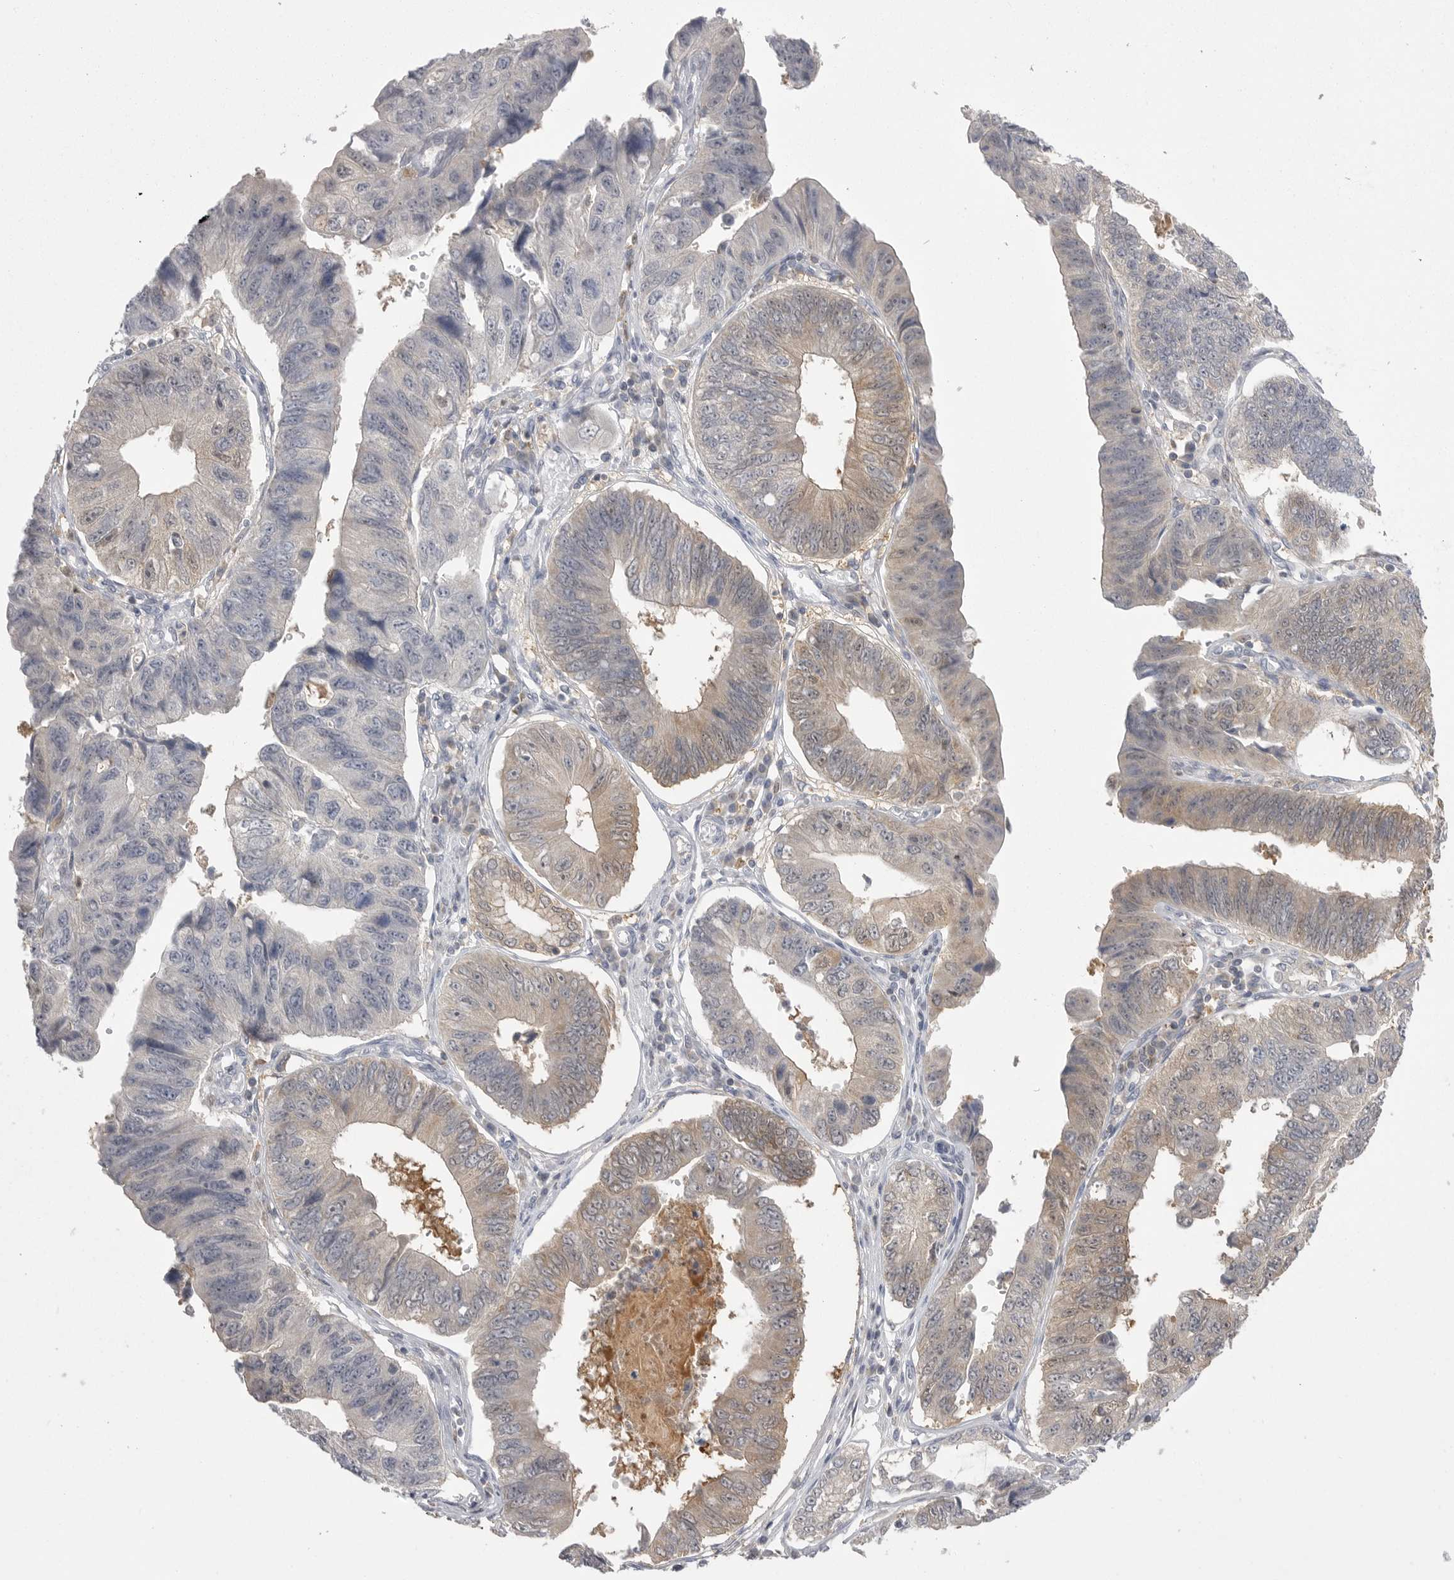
{"staining": {"intensity": "weak", "quantity": "<25%", "location": "cytoplasmic/membranous"}, "tissue": "stomach cancer", "cell_type": "Tumor cells", "image_type": "cancer", "snomed": [{"axis": "morphology", "description": "Adenocarcinoma, NOS"}, {"axis": "topography", "description": "Stomach"}], "caption": "Tumor cells are negative for protein expression in human stomach cancer (adenocarcinoma).", "gene": "KYAT3", "patient": {"sex": "male", "age": 59}}